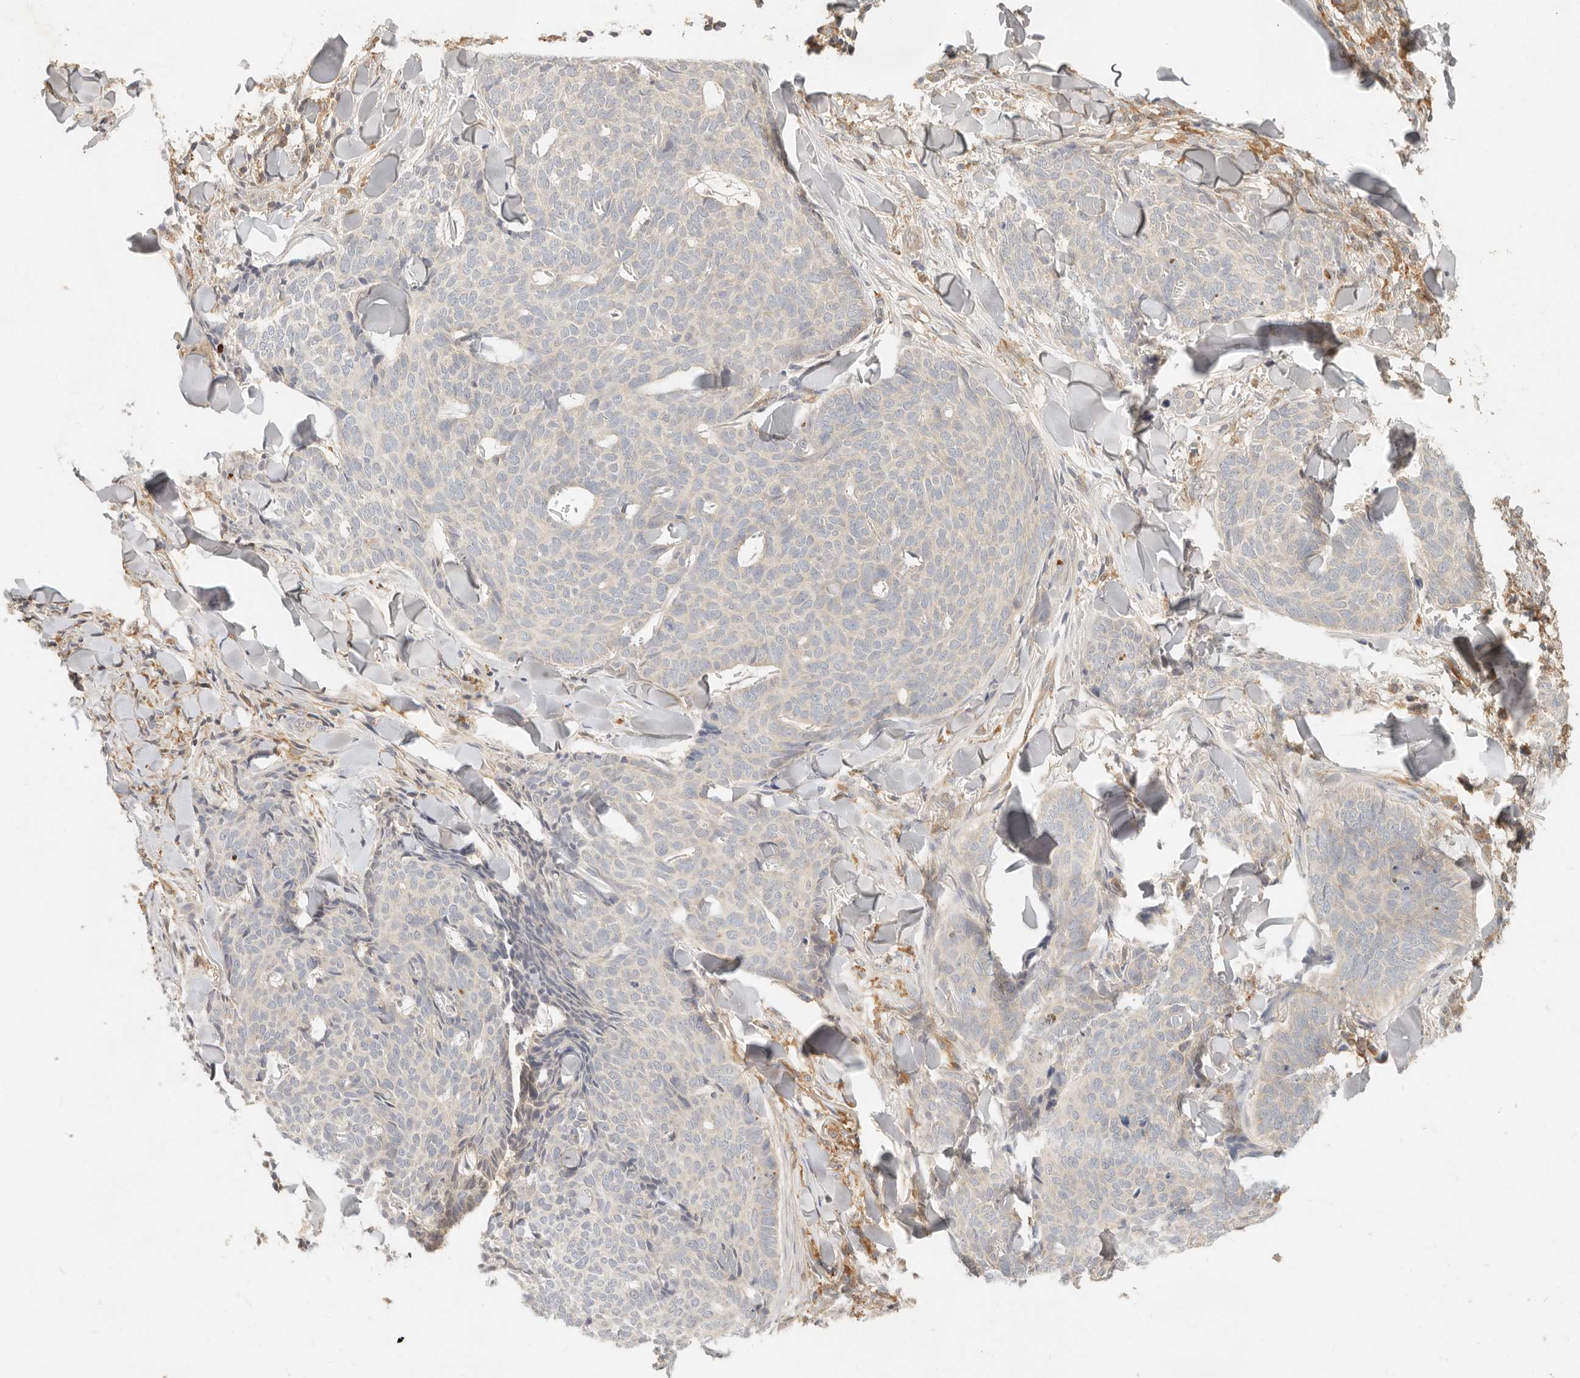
{"staining": {"intensity": "negative", "quantity": "none", "location": "none"}, "tissue": "skin cancer", "cell_type": "Tumor cells", "image_type": "cancer", "snomed": [{"axis": "morphology", "description": "Normal tissue, NOS"}, {"axis": "morphology", "description": "Basal cell carcinoma"}, {"axis": "topography", "description": "Skin"}], "caption": "This is an immunohistochemistry photomicrograph of skin cancer (basal cell carcinoma). There is no positivity in tumor cells.", "gene": "NECAP2", "patient": {"sex": "male", "age": 50}}